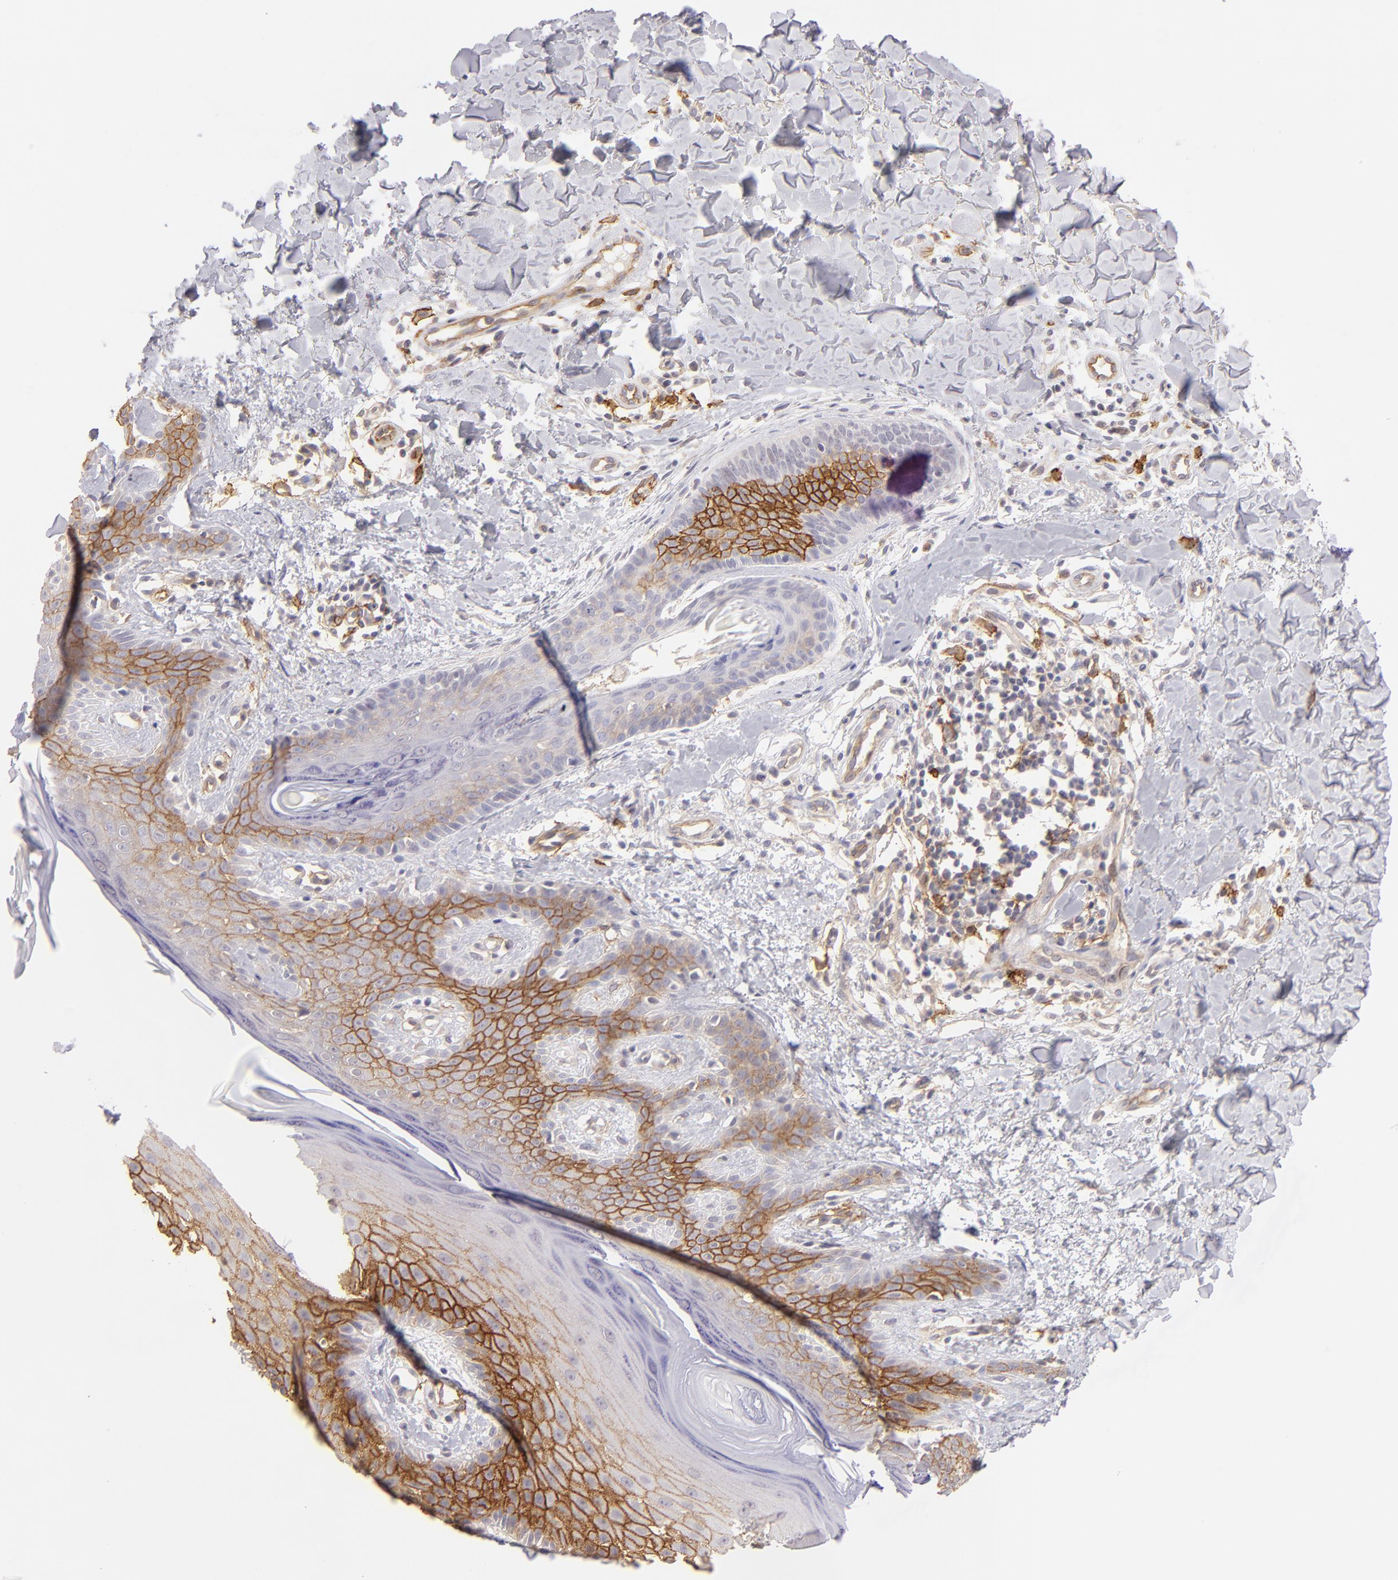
{"staining": {"intensity": "strong", "quantity": "25%-75%", "location": "cytoplasmic/membranous"}, "tissue": "skin cancer", "cell_type": "Tumor cells", "image_type": "cancer", "snomed": [{"axis": "morphology", "description": "Basal cell carcinoma"}, {"axis": "topography", "description": "Skin"}], "caption": "This is a histology image of IHC staining of skin basal cell carcinoma, which shows strong staining in the cytoplasmic/membranous of tumor cells.", "gene": "THBD", "patient": {"sex": "male", "age": 67}}